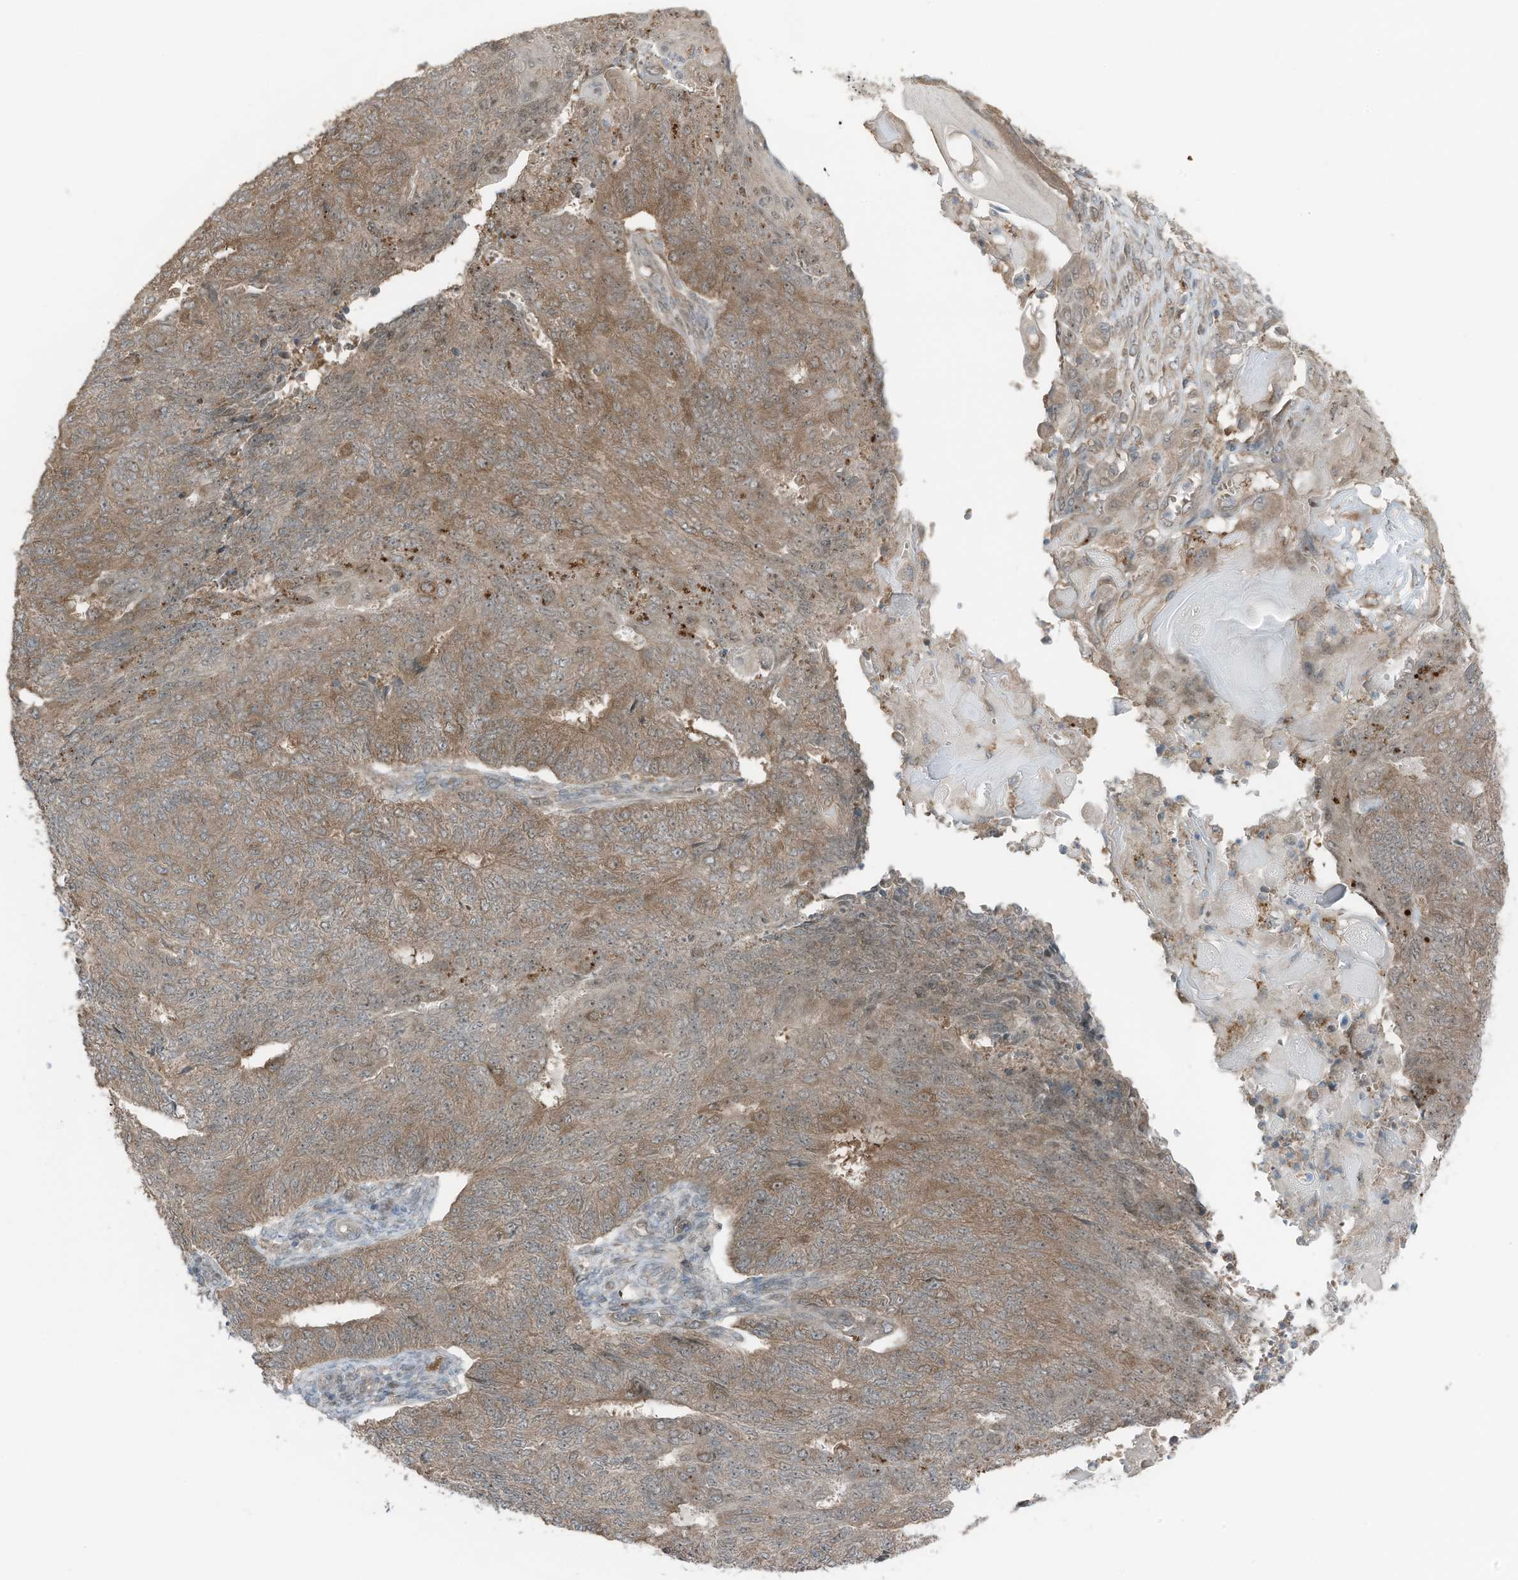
{"staining": {"intensity": "moderate", "quantity": ">75%", "location": "cytoplasmic/membranous"}, "tissue": "endometrial cancer", "cell_type": "Tumor cells", "image_type": "cancer", "snomed": [{"axis": "morphology", "description": "Adenocarcinoma, NOS"}, {"axis": "topography", "description": "Endometrium"}], "caption": "This micrograph demonstrates IHC staining of human endometrial cancer, with medium moderate cytoplasmic/membranous expression in approximately >75% of tumor cells.", "gene": "TXNDC9", "patient": {"sex": "female", "age": 32}}